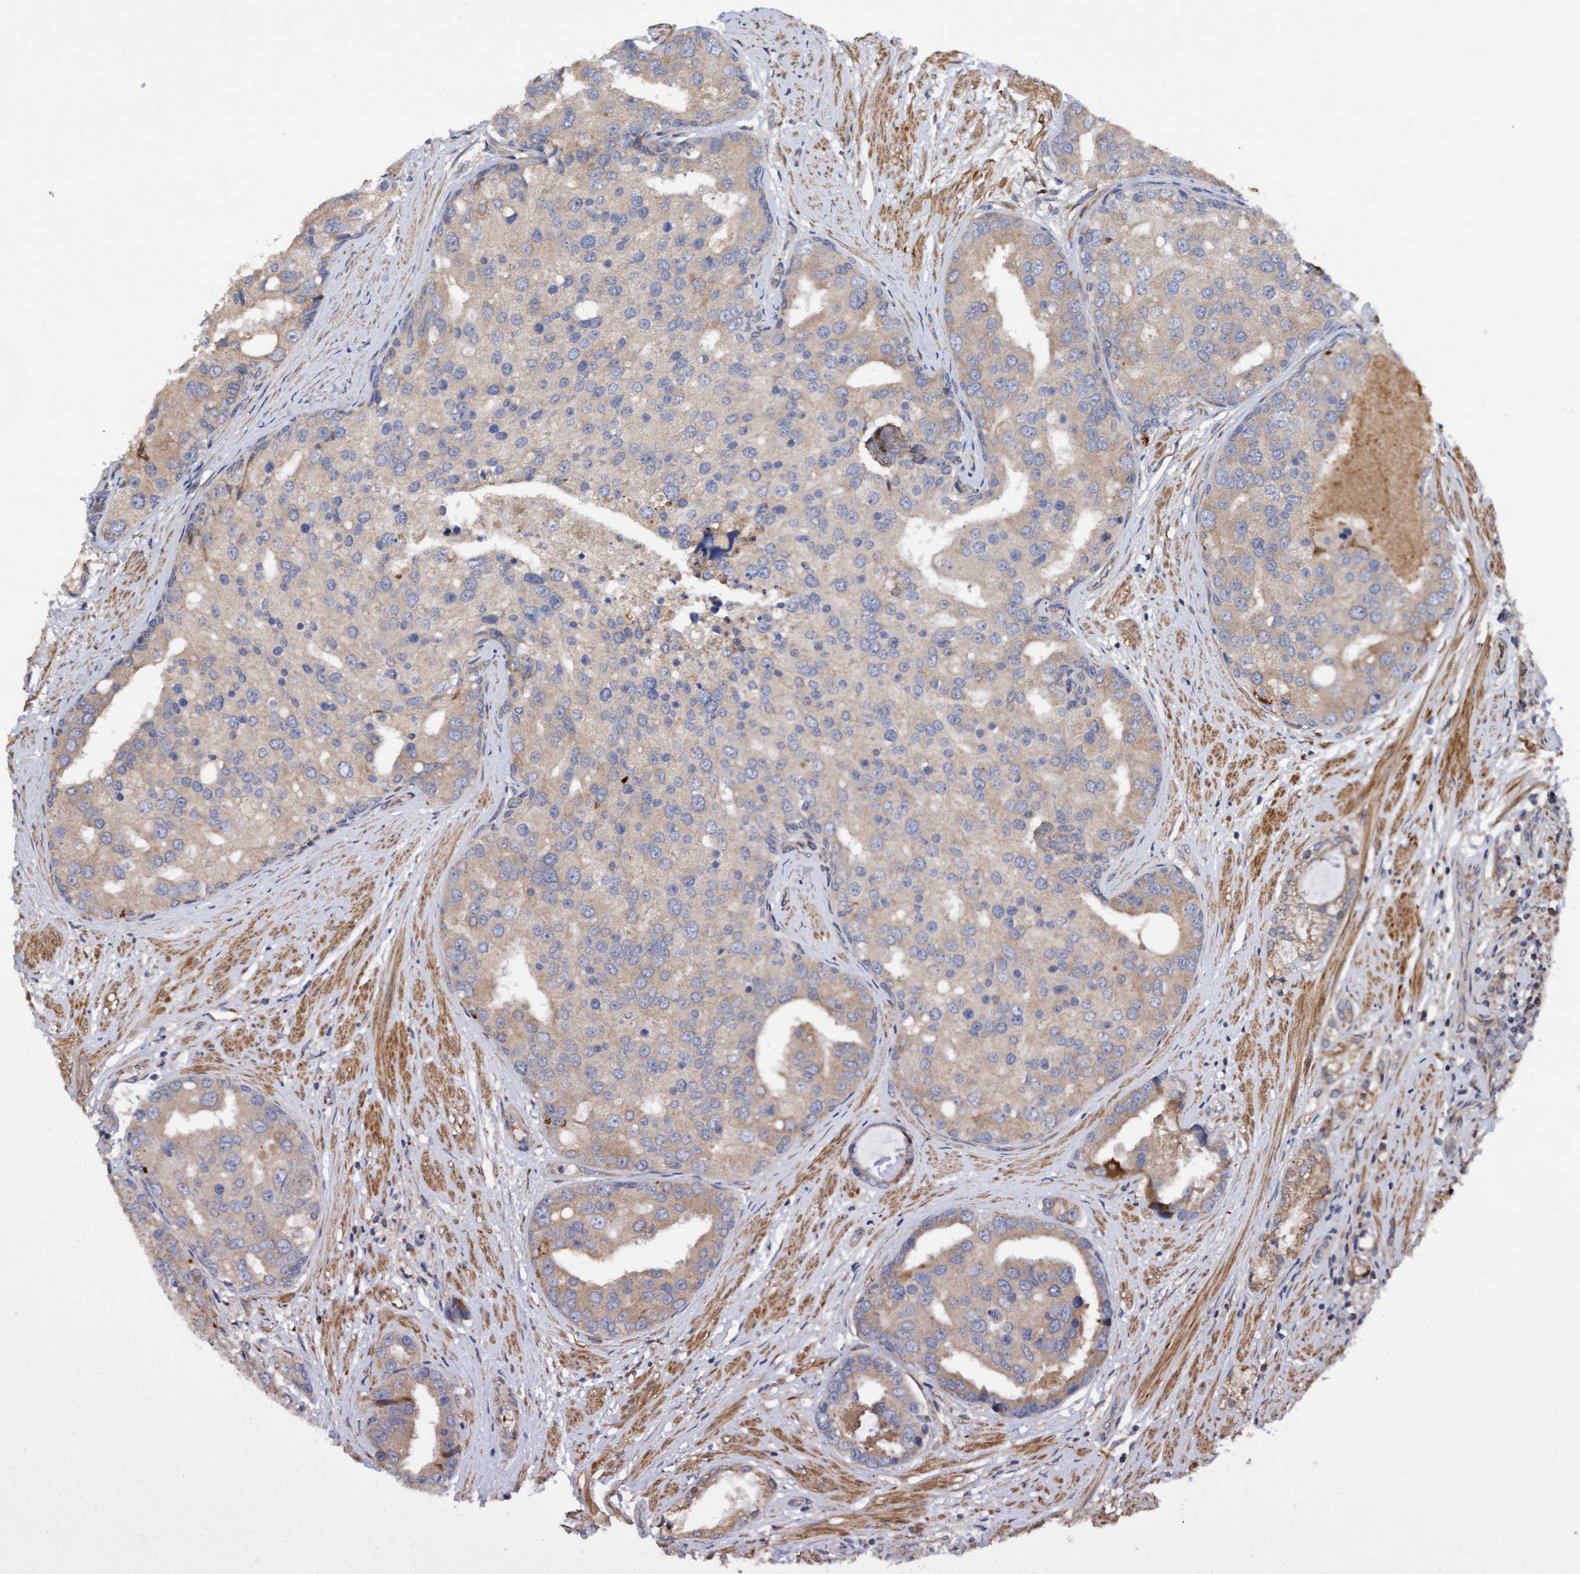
{"staining": {"intensity": "weak", "quantity": "25%-75%", "location": "cytoplasmic/membranous"}, "tissue": "prostate cancer", "cell_type": "Tumor cells", "image_type": "cancer", "snomed": [{"axis": "morphology", "description": "Adenocarcinoma, High grade"}, {"axis": "topography", "description": "Prostate"}], "caption": "The histopathology image demonstrates immunohistochemical staining of prostate cancer (high-grade adenocarcinoma). There is weak cytoplasmic/membranous positivity is appreciated in approximately 25%-75% of tumor cells. Using DAB (3,3'-diaminobenzidine) (brown) and hematoxylin (blue) stains, captured at high magnification using brightfield microscopy.", "gene": "ELP5", "patient": {"sex": "male", "age": 50}}